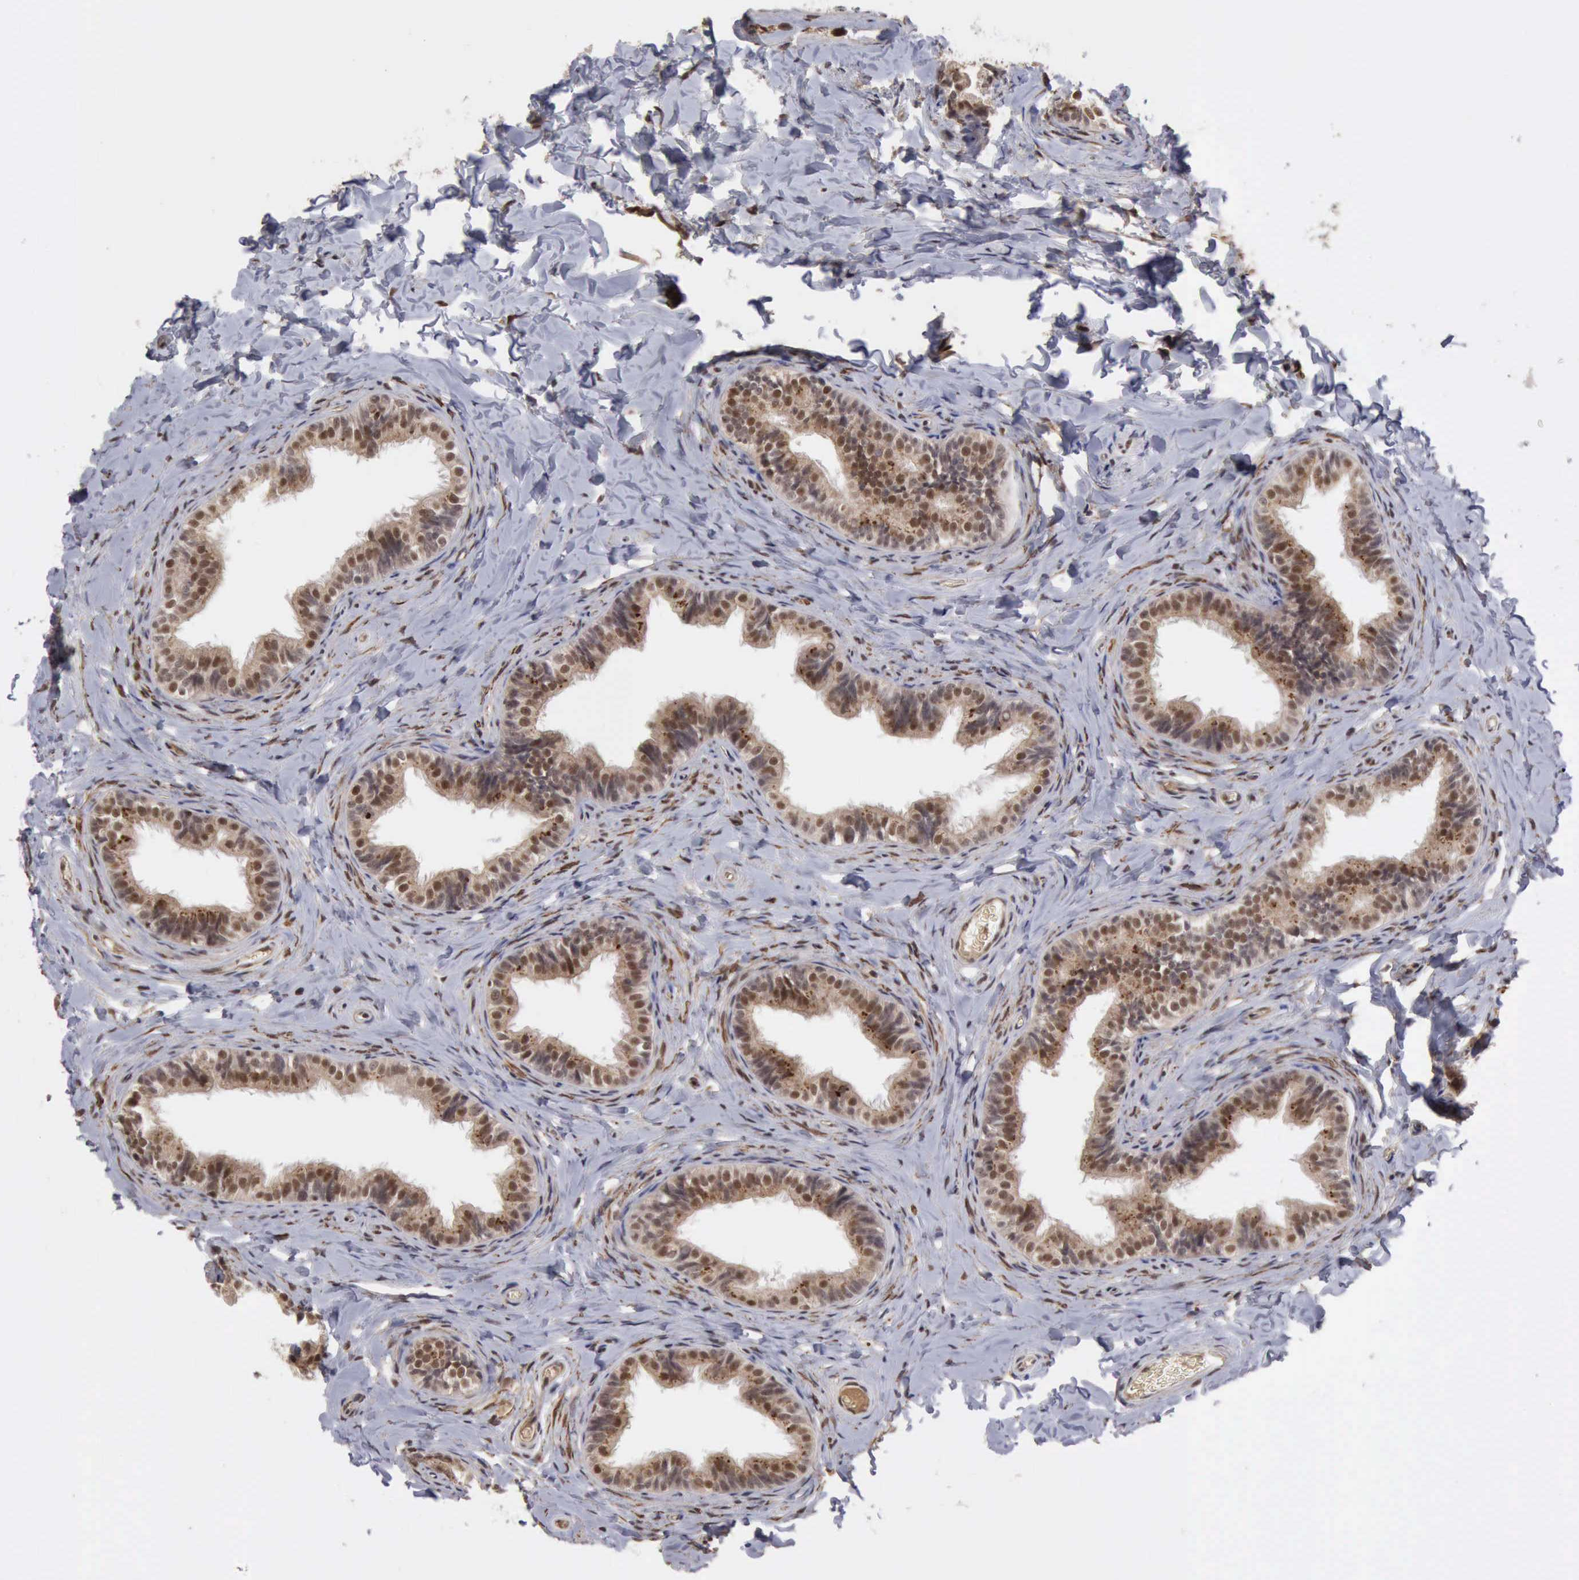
{"staining": {"intensity": "moderate", "quantity": "25%-75%", "location": "cytoplasmic/membranous,nuclear"}, "tissue": "epididymis", "cell_type": "Glandular cells", "image_type": "normal", "snomed": [{"axis": "morphology", "description": "Normal tissue, NOS"}, {"axis": "topography", "description": "Epididymis"}], "caption": "Epididymis stained with immunohistochemistry (IHC) reveals moderate cytoplasmic/membranous,nuclear expression in approximately 25%-75% of glandular cells. The protein of interest is shown in brown color, while the nuclei are stained blue.", "gene": "CDKN2A", "patient": {"sex": "male", "age": 26}}